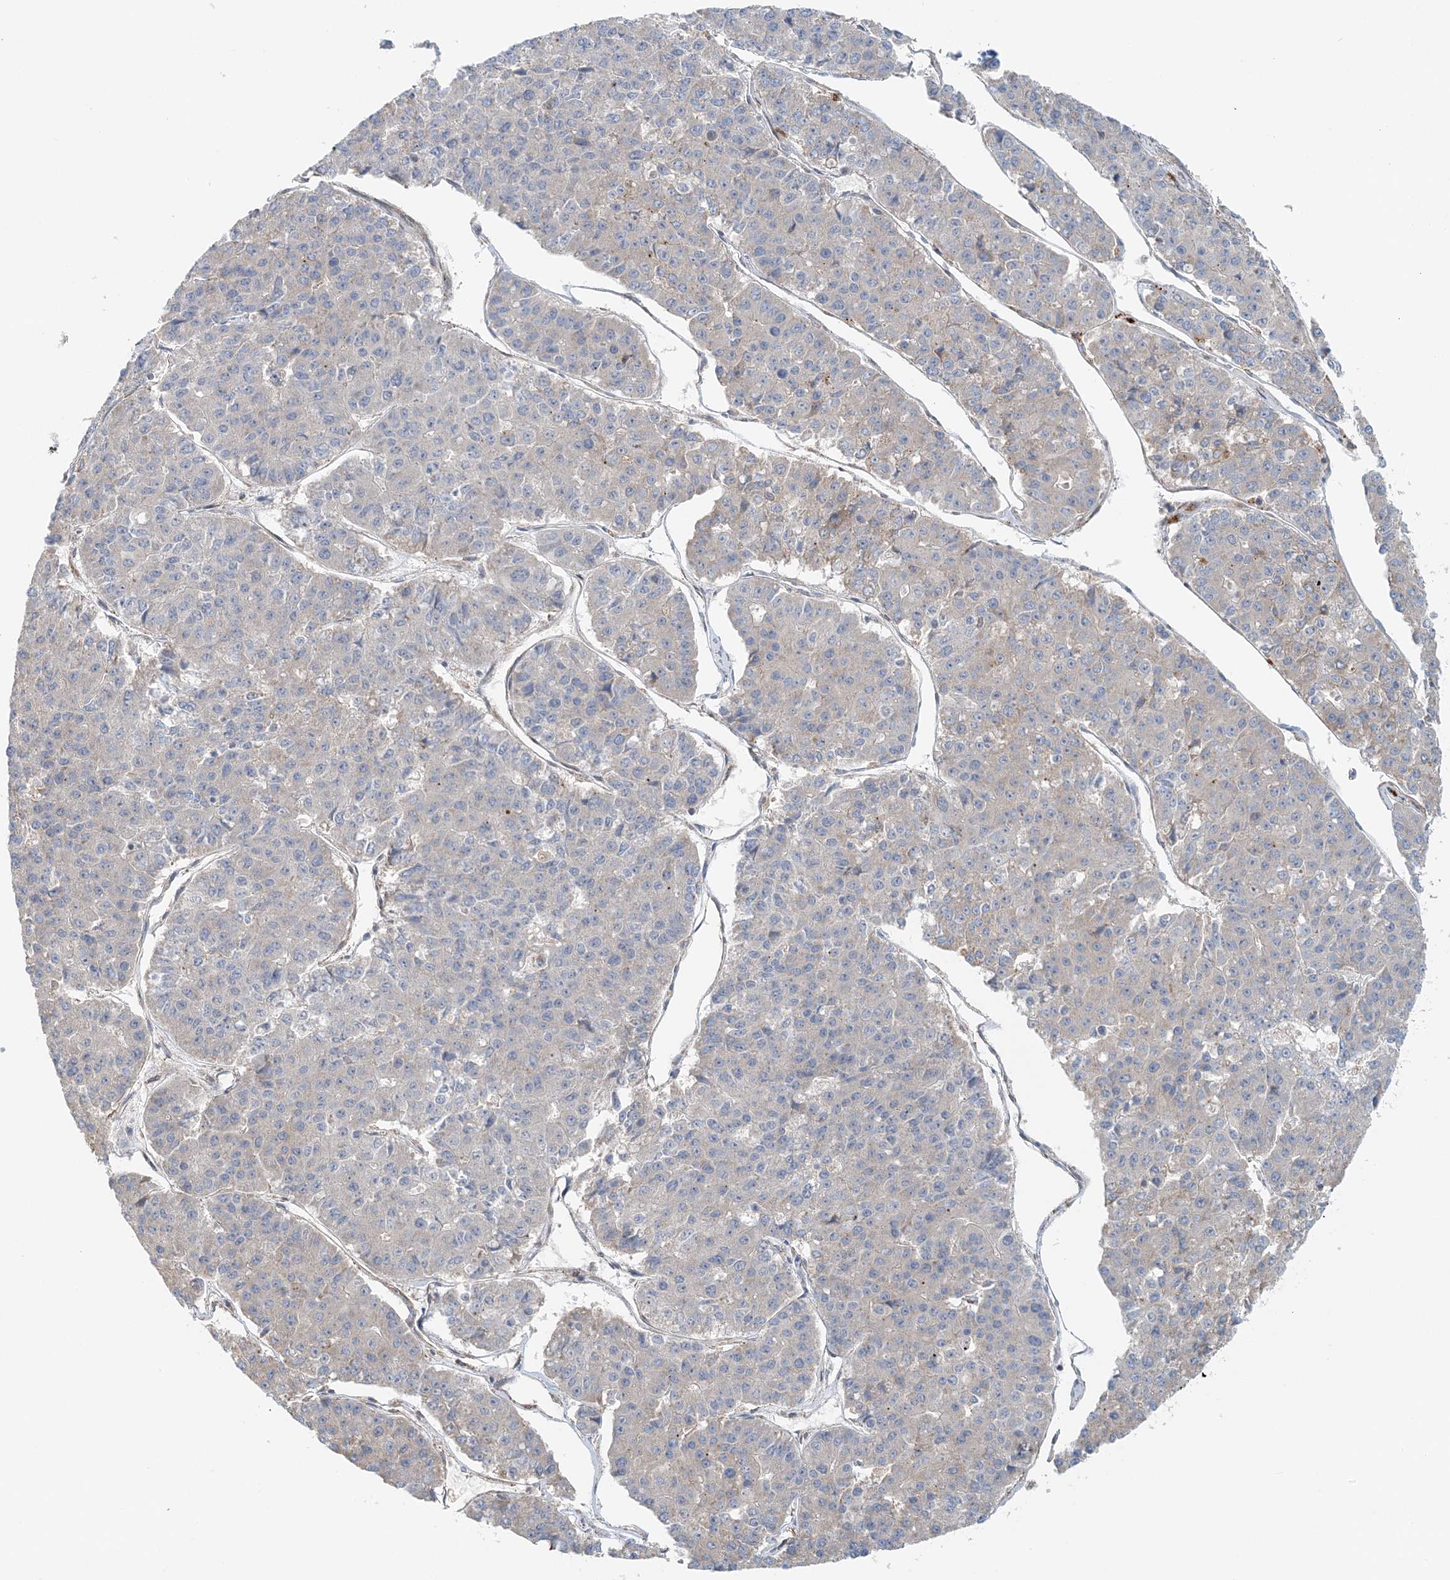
{"staining": {"intensity": "negative", "quantity": "none", "location": "none"}, "tissue": "pancreatic cancer", "cell_type": "Tumor cells", "image_type": "cancer", "snomed": [{"axis": "morphology", "description": "Adenocarcinoma, NOS"}, {"axis": "topography", "description": "Pancreas"}], "caption": "Immunohistochemistry (IHC) histopathology image of neoplastic tissue: adenocarcinoma (pancreatic) stained with DAB (3,3'-diaminobenzidine) displays no significant protein staining in tumor cells.", "gene": "TTI1", "patient": {"sex": "male", "age": 50}}